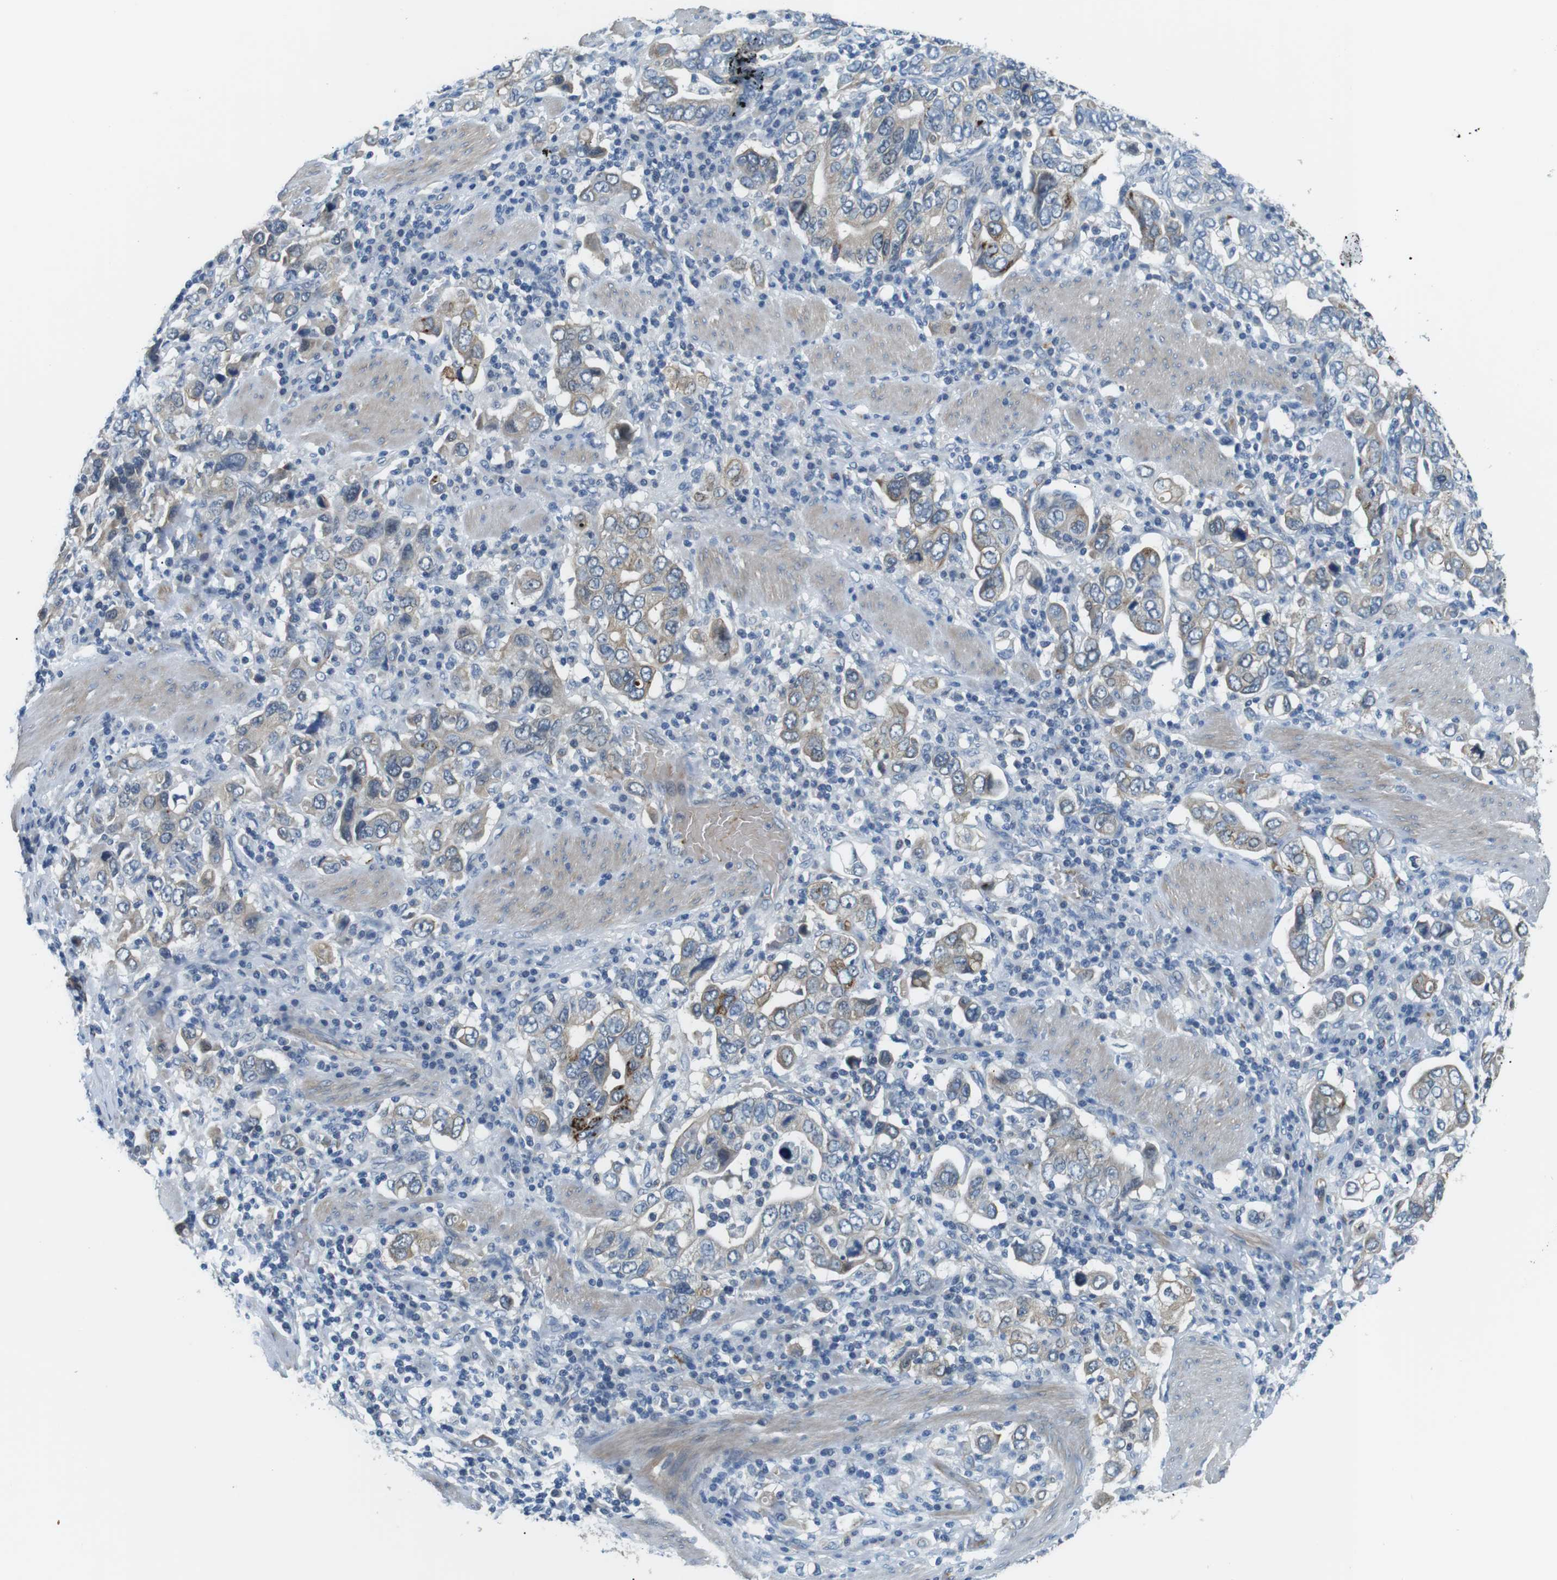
{"staining": {"intensity": "moderate", "quantity": "<25%", "location": "cytoplasmic/membranous"}, "tissue": "stomach cancer", "cell_type": "Tumor cells", "image_type": "cancer", "snomed": [{"axis": "morphology", "description": "Adenocarcinoma, NOS"}, {"axis": "topography", "description": "Stomach, upper"}], "caption": "Stomach cancer (adenocarcinoma) was stained to show a protein in brown. There is low levels of moderate cytoplasmic/membranous staining in approximately <25% of tumor cells.", "gene": "WSCD1", "patient": {"sex": "male", "age": 62}}